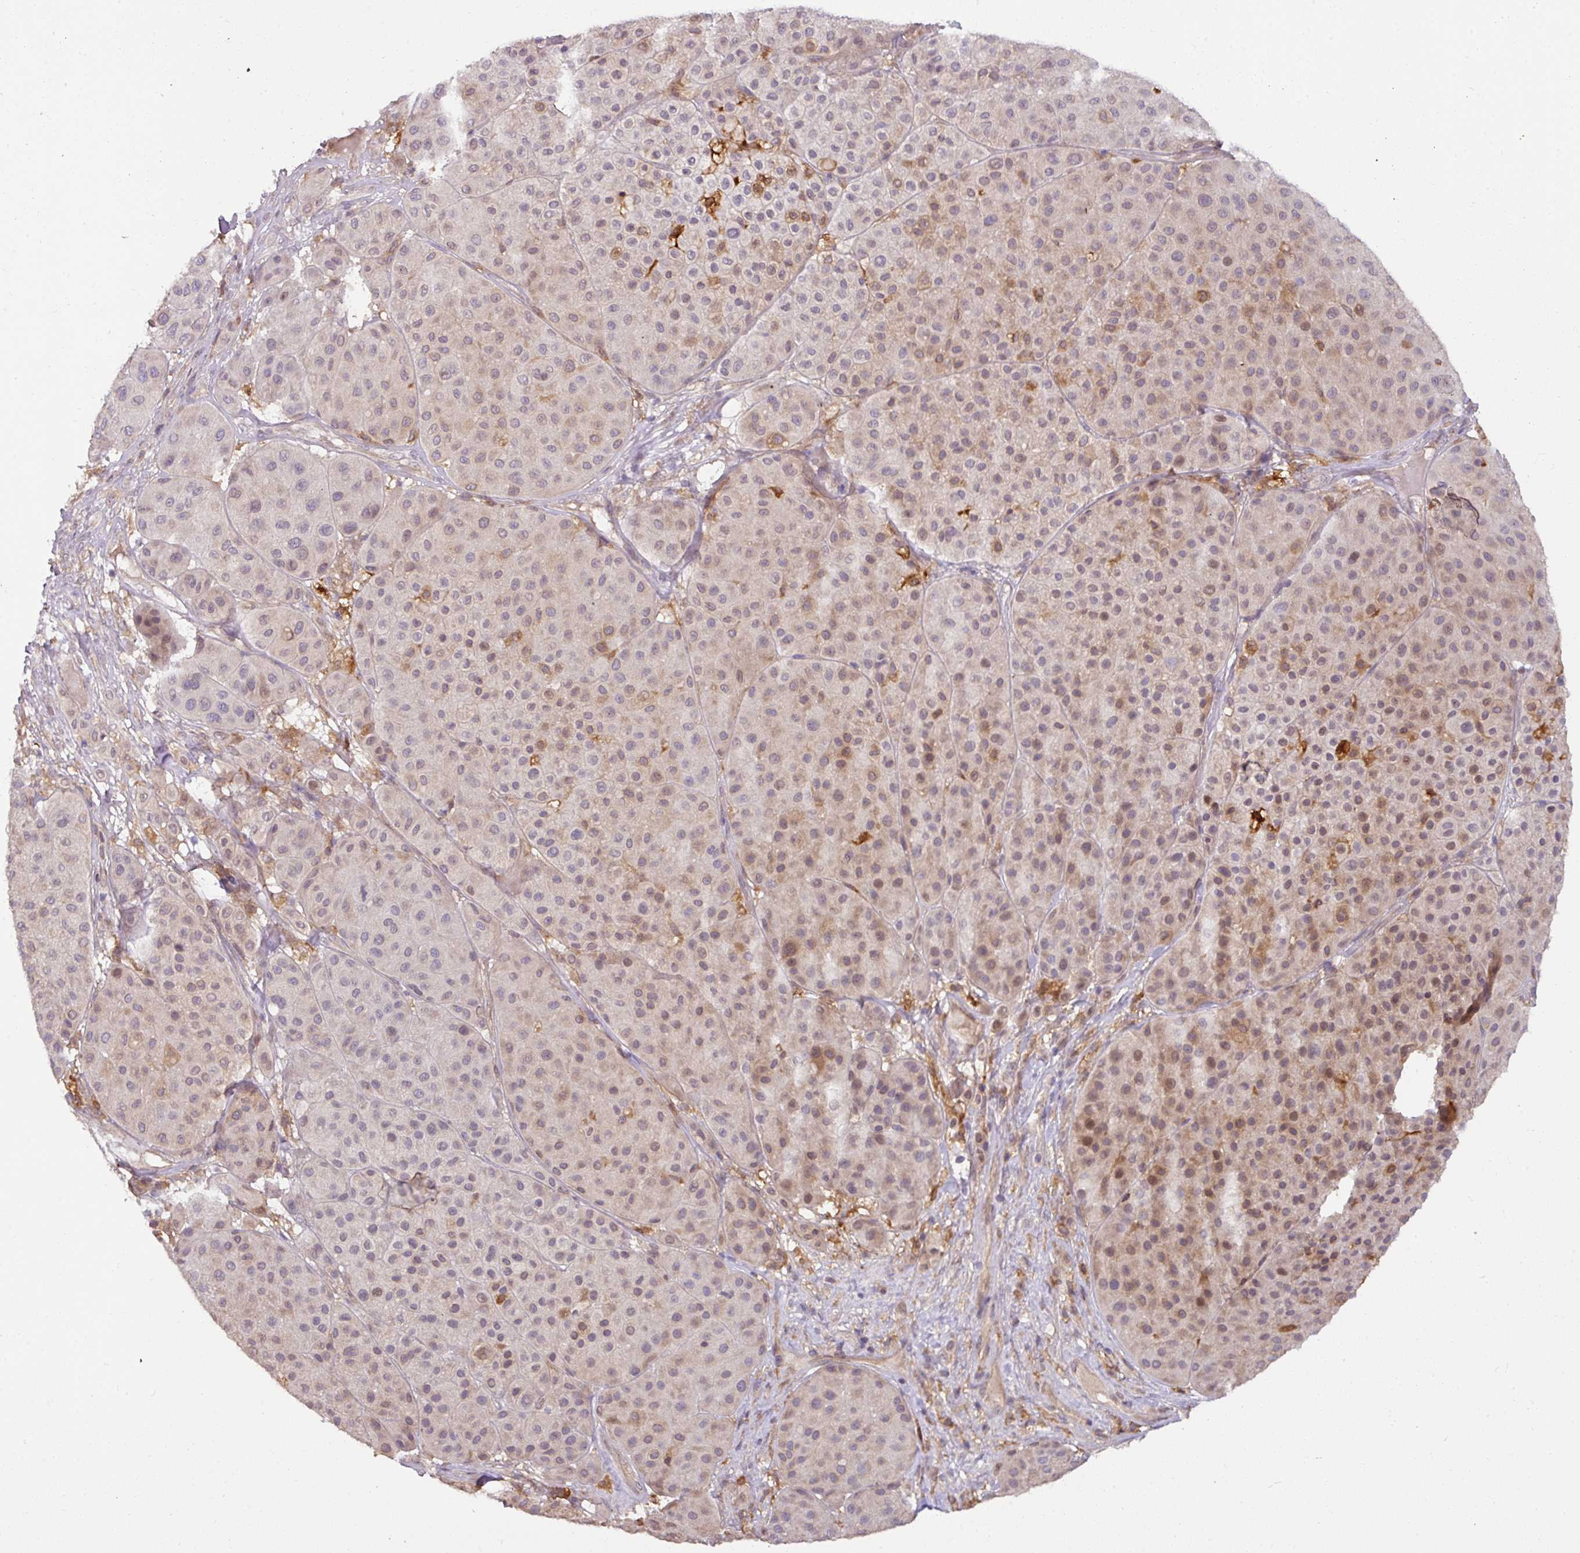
{"staining": {"intensity": "weak", "quantity": ">75%", "location": "cytoplasmic/membranous,nuclear"}, "tissue": "melanoma", "cell_type": "Tumor cells", "image_type": "cancer", "snomed": [{"axis": "morphology", "description": "Malignant melanoma, Metastatic site"}, {"axis": "topography", "description": "Smooth muscle"}], "caption": "Melanoma was stained to show a protein in brown. There is low levels of weak cytoplasmic/membranous and nuclear positivity in approximately >75% of tumor cells.", "gene": "GCNT7", "patient": {"sex": "male", "age": 41}}